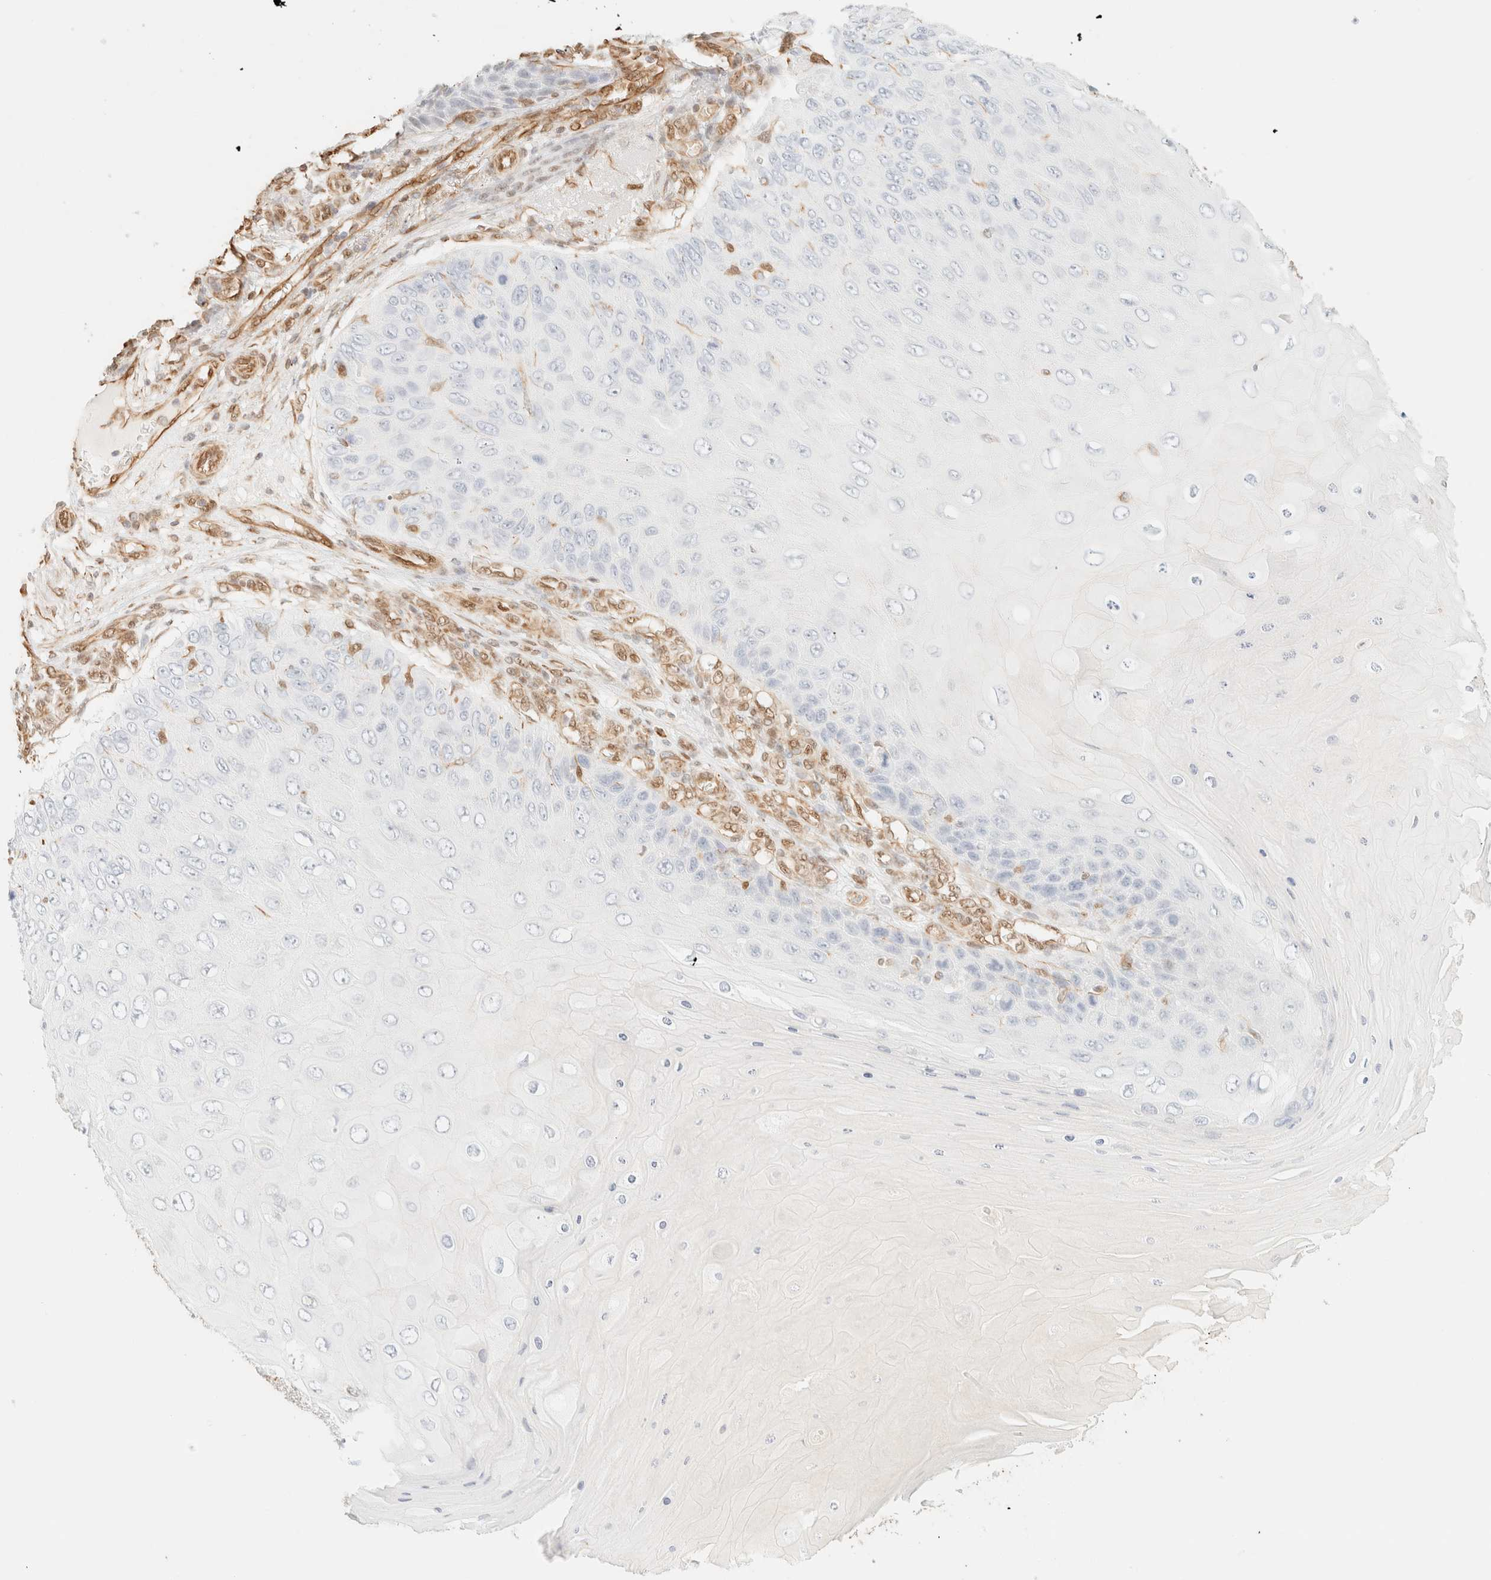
{"staining": {"intensity": "negative", "quantity": "none", "location": "none"}, "tissue": "skin cancer", "cell_type": "Tumor cells", "image_type": "cancer", "snomed": [{"axis": "morphology", "description": "Squamous cell carcinoma, NOS"}, {"axis": "topography", "description": "Skin"}], "caption": "The photomicrograph exhibits no staining of tumor cells in skin cancer.", "gene": "ZSCAN18", "patient": {"sex": "female", "age": 88}}